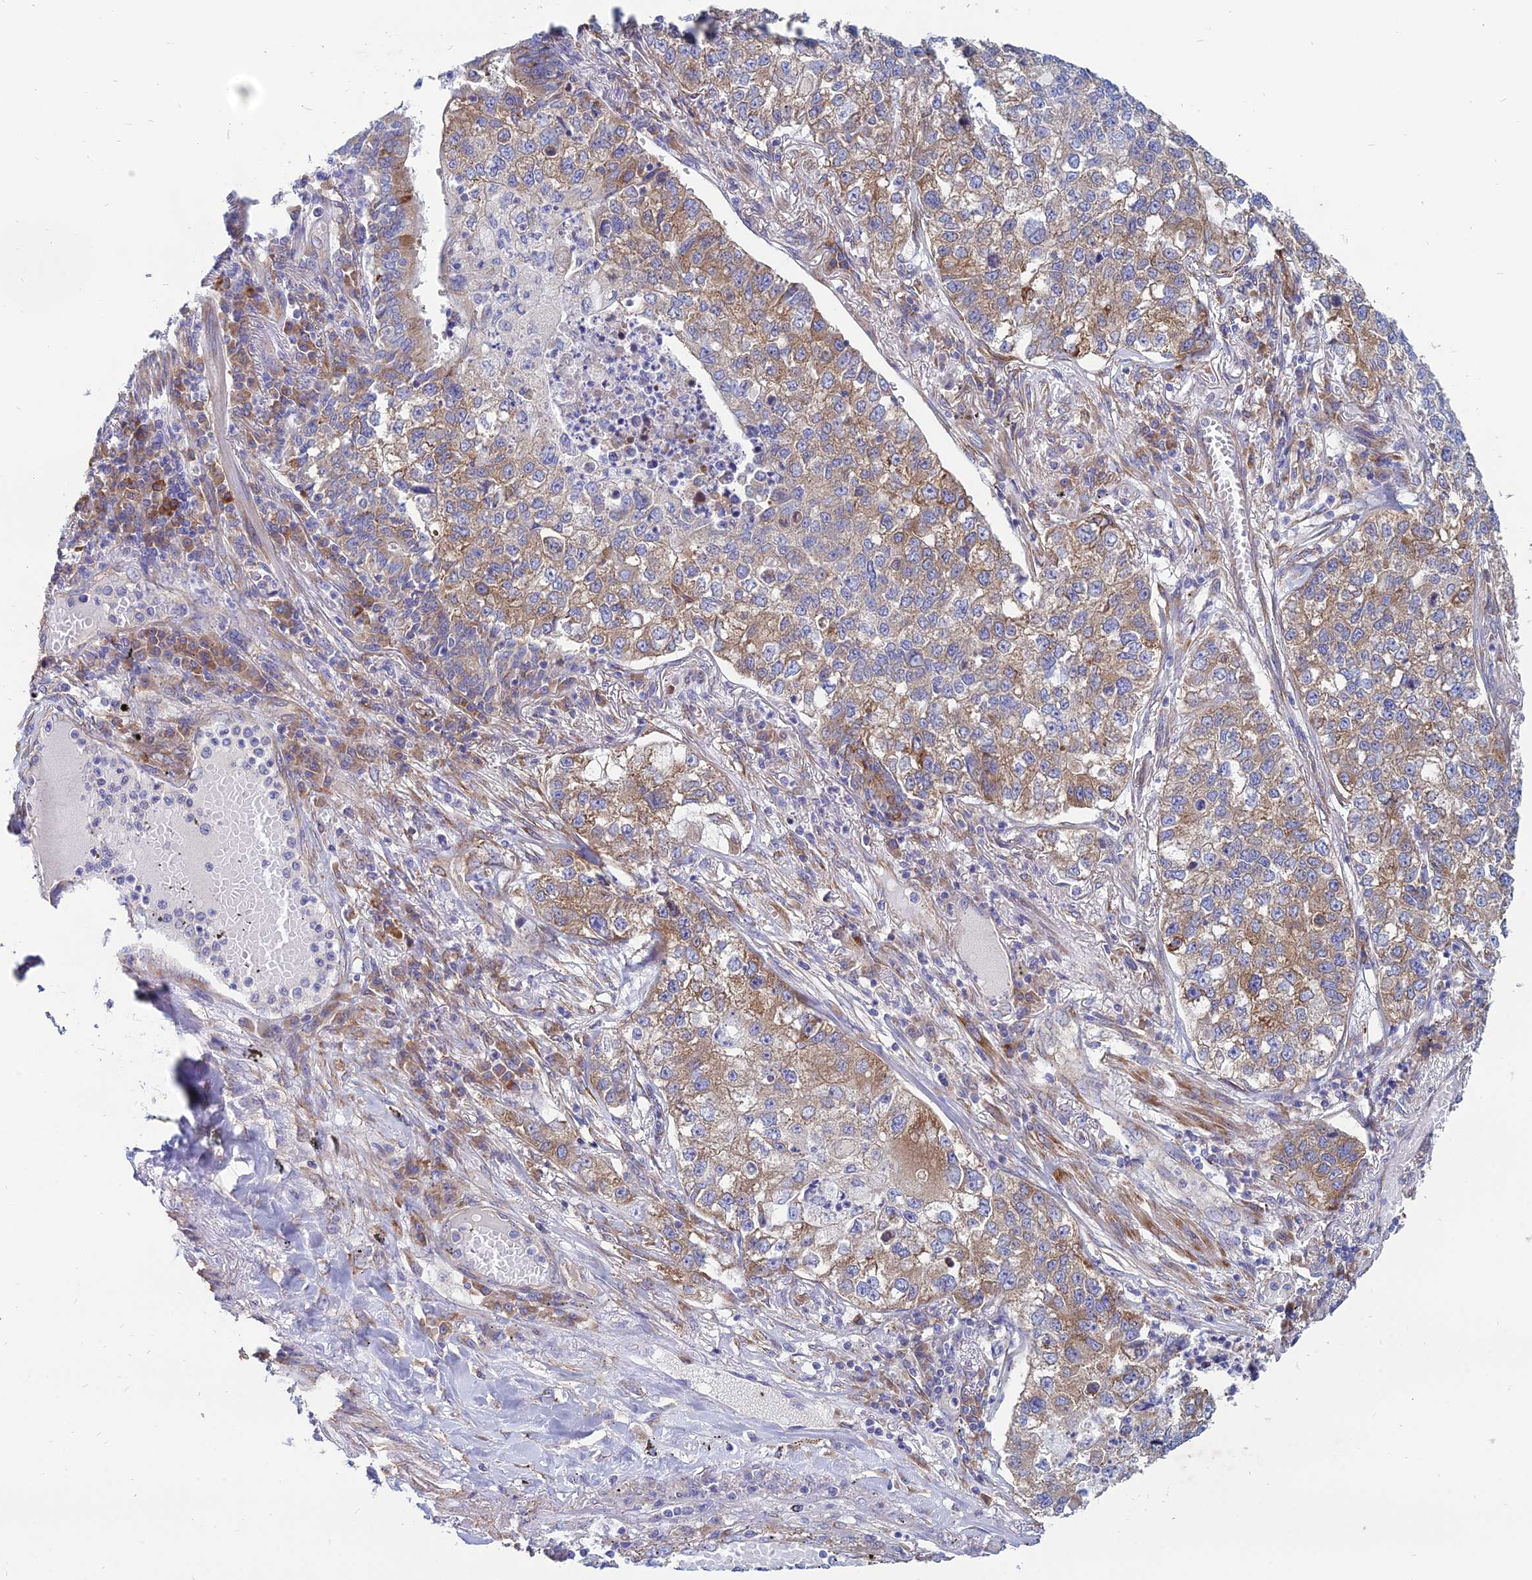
{"staining": {"intensity": "moderate", "quantity": ">75%", "location": "cytoplasmic/membranous"}, "tissue": "lung cancer", "cell_type": "Tumor cells", "image_type": "cancer", "snomed": [{"axis": "morphology", "description": "Adenocarcinoma, NOS"}, {"axis": "topography", "description": "Lung"}], "caption": "Brown immunohistochemical staining in lung adenocarcinoma reveals moderate cytoplasmic/membranous expression in approximately >75% of tumor cells.", "gene": "TXLNA", "patient": {"sex": "male", "age": 49}}